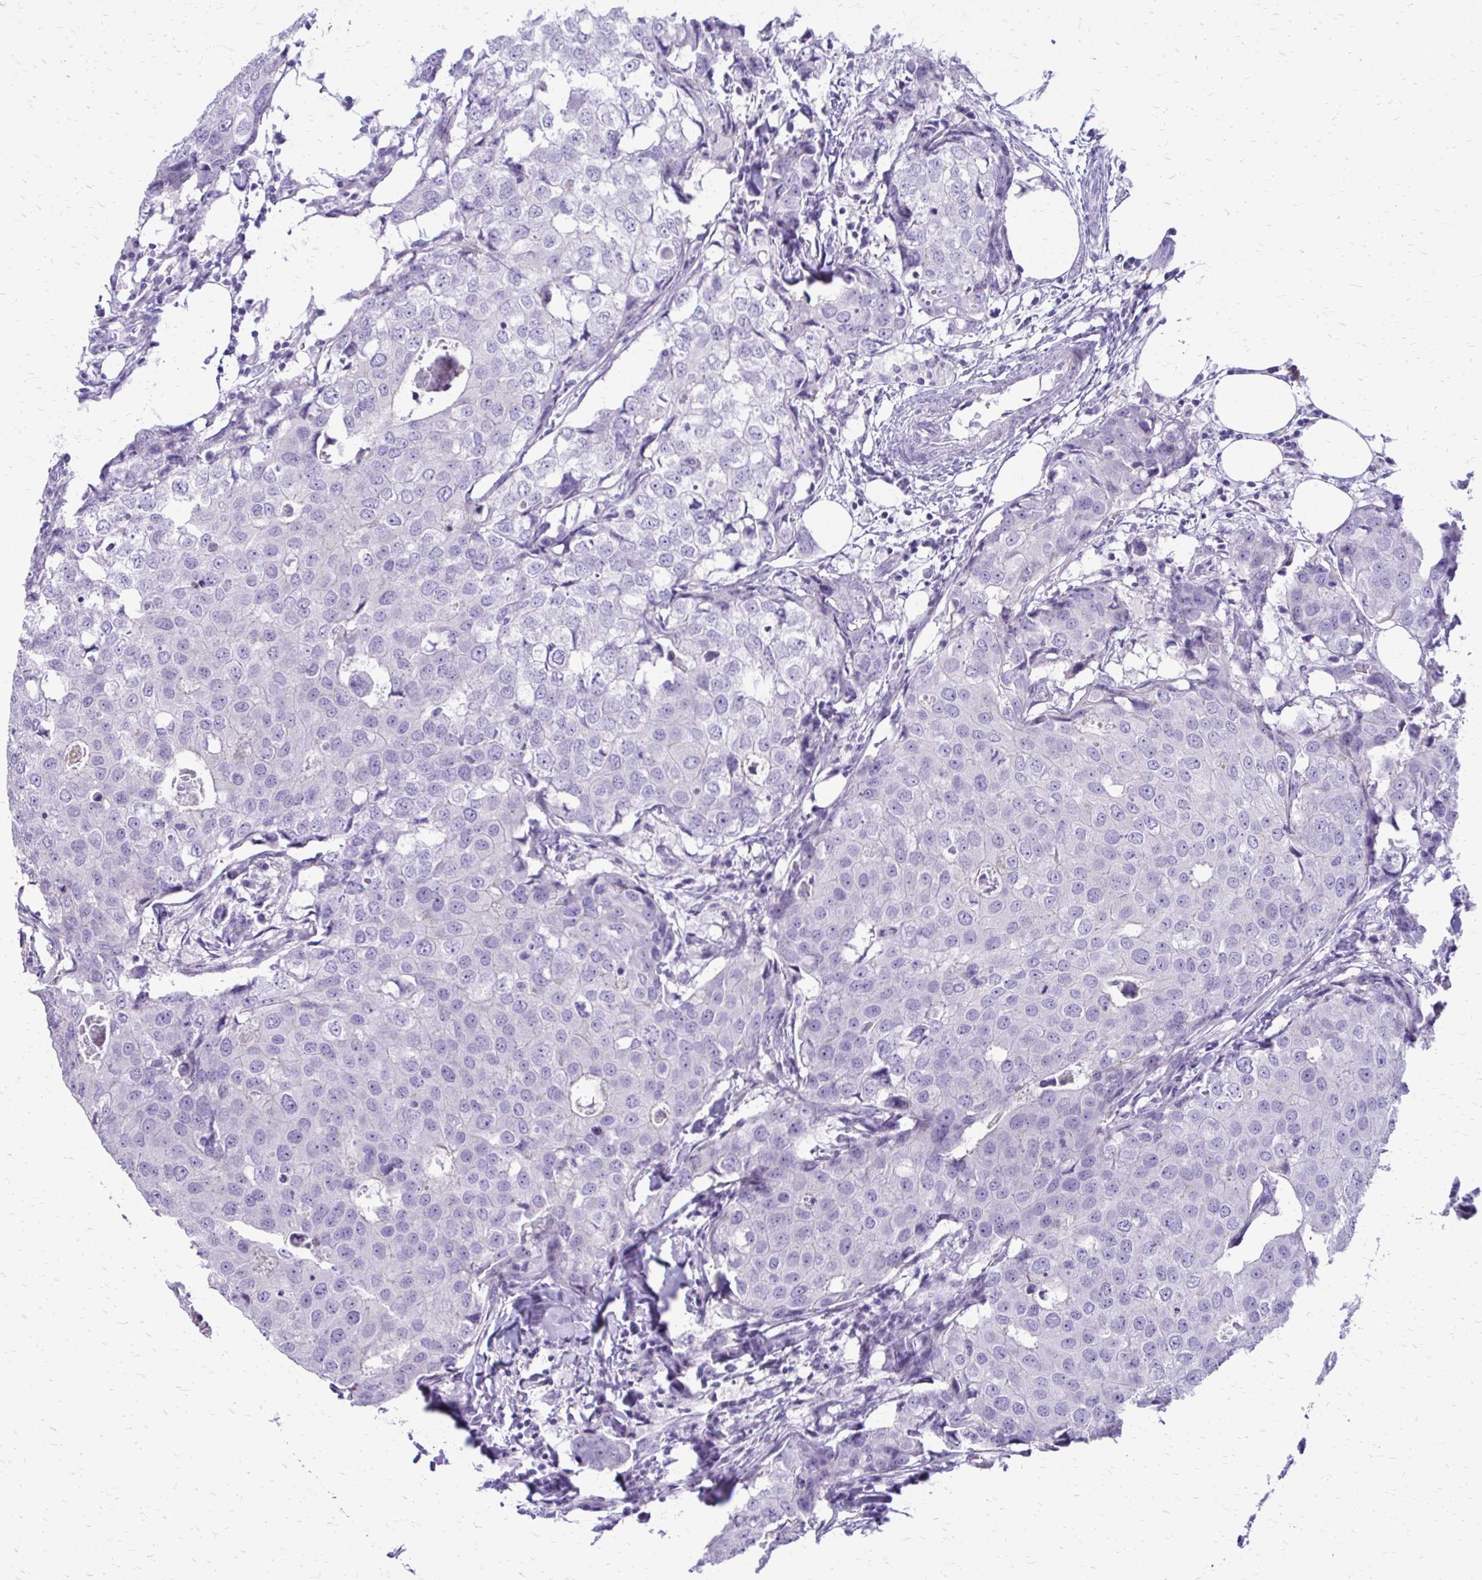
{"staining": {"intensity": "negative", "quantity": "none", "location": "none"}, "tissue": "breast cancer", "cell_type": "Tumor cells", "image_type": "cancer", "snomed": [{"axis": "morphology", "description": "Duct carcinoma"}, {"axis": "topography", "description": "Breast"}], "caption": "DAB (3,3'-diaminobenzidine) immunohistochemical staining of breast cancer displays no significant expression in tumor cells.", "gene": "SIGLEC11", "patient": {"sex": "female", "age": 27}}